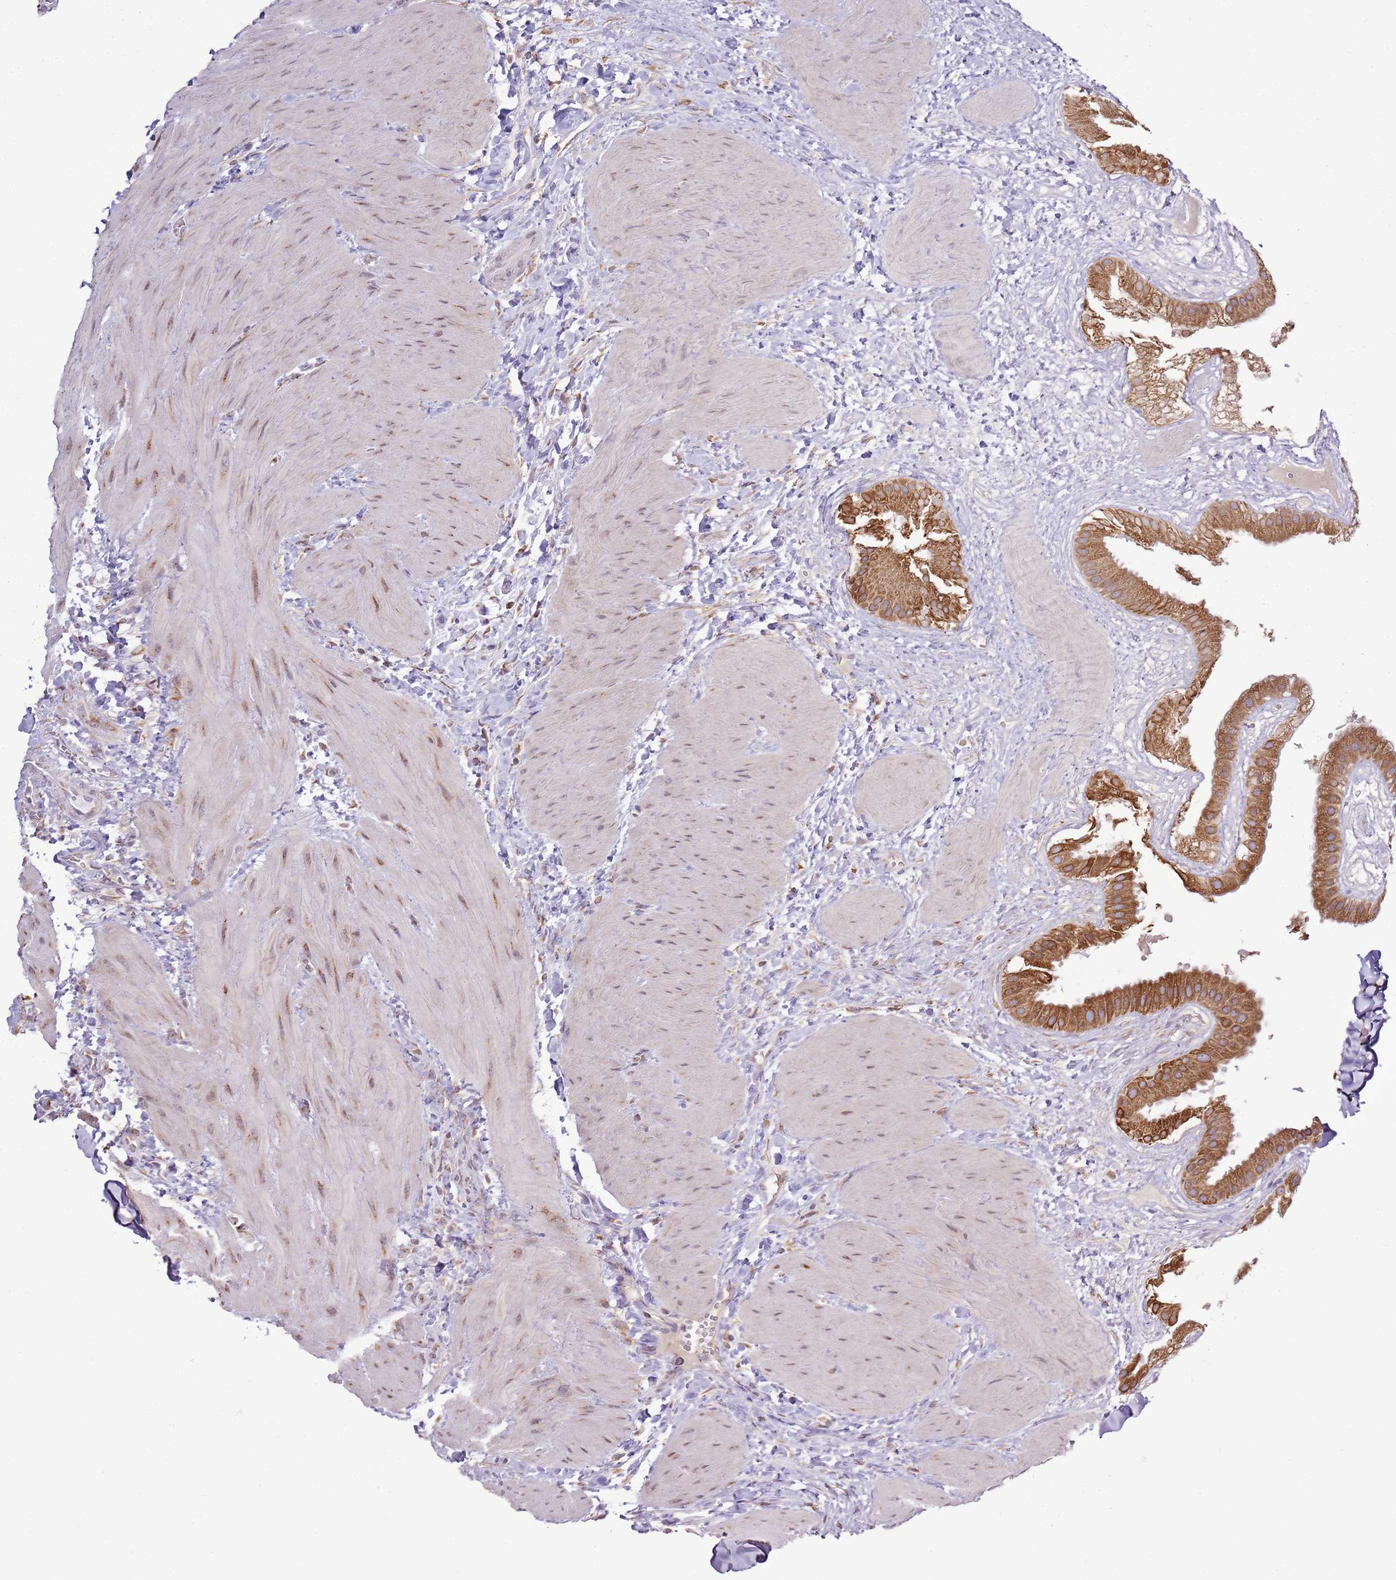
{"staining": {"intensity": "strong", "quantity": ">75%", "location": "cytoplasmic/membranous"}, "tissue": "gallbladder", "cell_type": "Glandular cells", "image_type": "normal", "snomed": [{"axis": "morphology", "description": "Normal tissue, NOS"}, {"axis": "topography", "description": "Gallbladder"}], "caption": "Protein staining by immunohistochemistry (IHC) shows strong cytoplasmic/membranous staining in about >75% of glandular cells in unremarkable gallbladder.", "gene": "TMED10", "patient": {"sex": "male", "age": 55}}